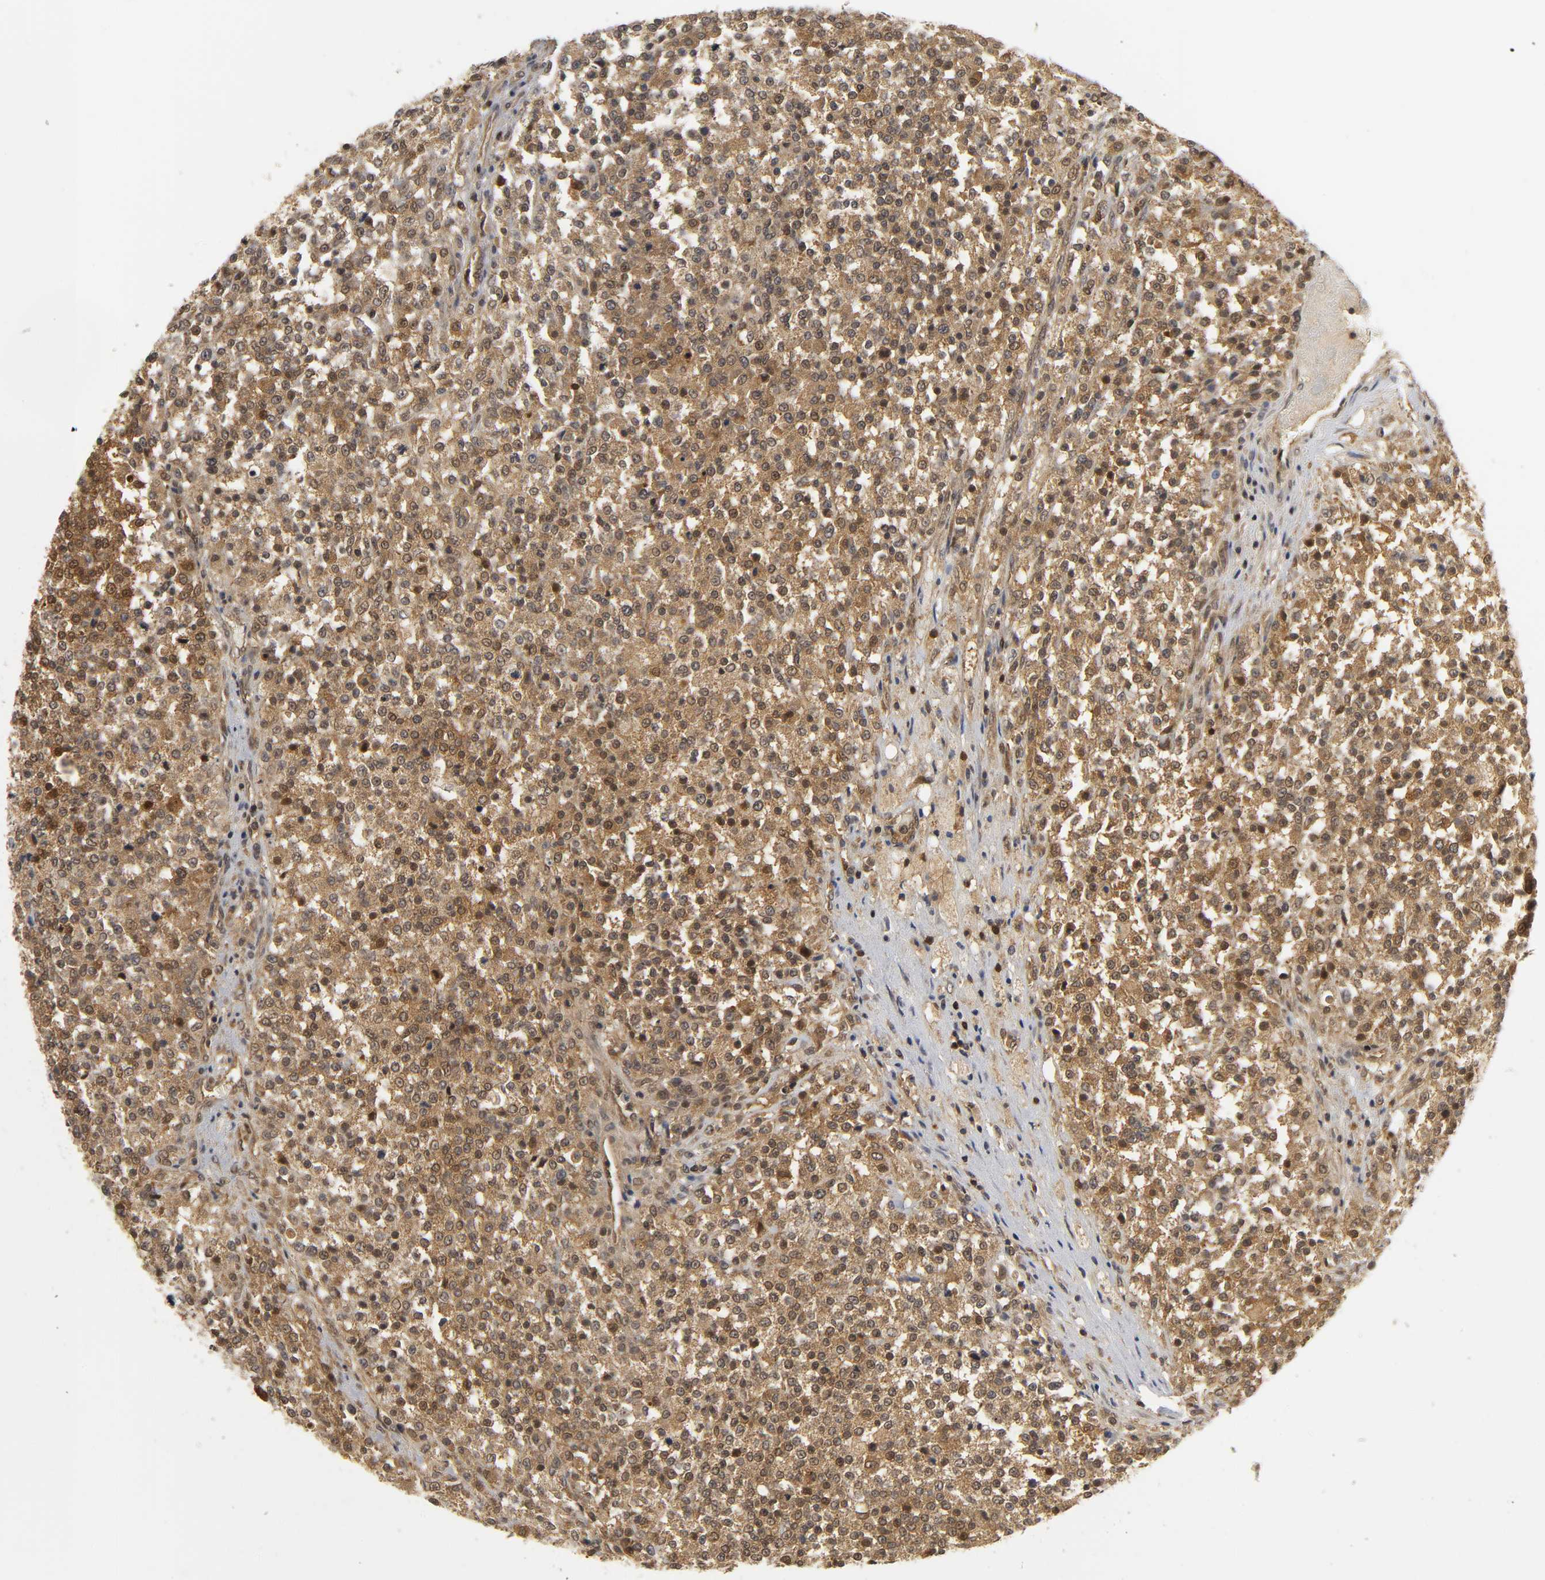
{"staining": {"intensity": "moderate", "quantity": ">75%", "location": "cytoplasmic/membranous,nuclear"}, "tissue": "testis cancer", "cell_type": "Tumor cells", "image_type": "cancer", "snomed": [{"axis": "morphology", "description": "Seminoma, NOS"}, {"axis": "topography", "description": "Testis"}], "caption": "Immunohistochemical staining of human testis cancer (seminoma) exhibits medium levels of moderate cytoplasmic/membranous and nuclear expression in approximately >75% of tumor cells.", "gene": "PARK7", "patient": {"sex": "male", "age": 59}}